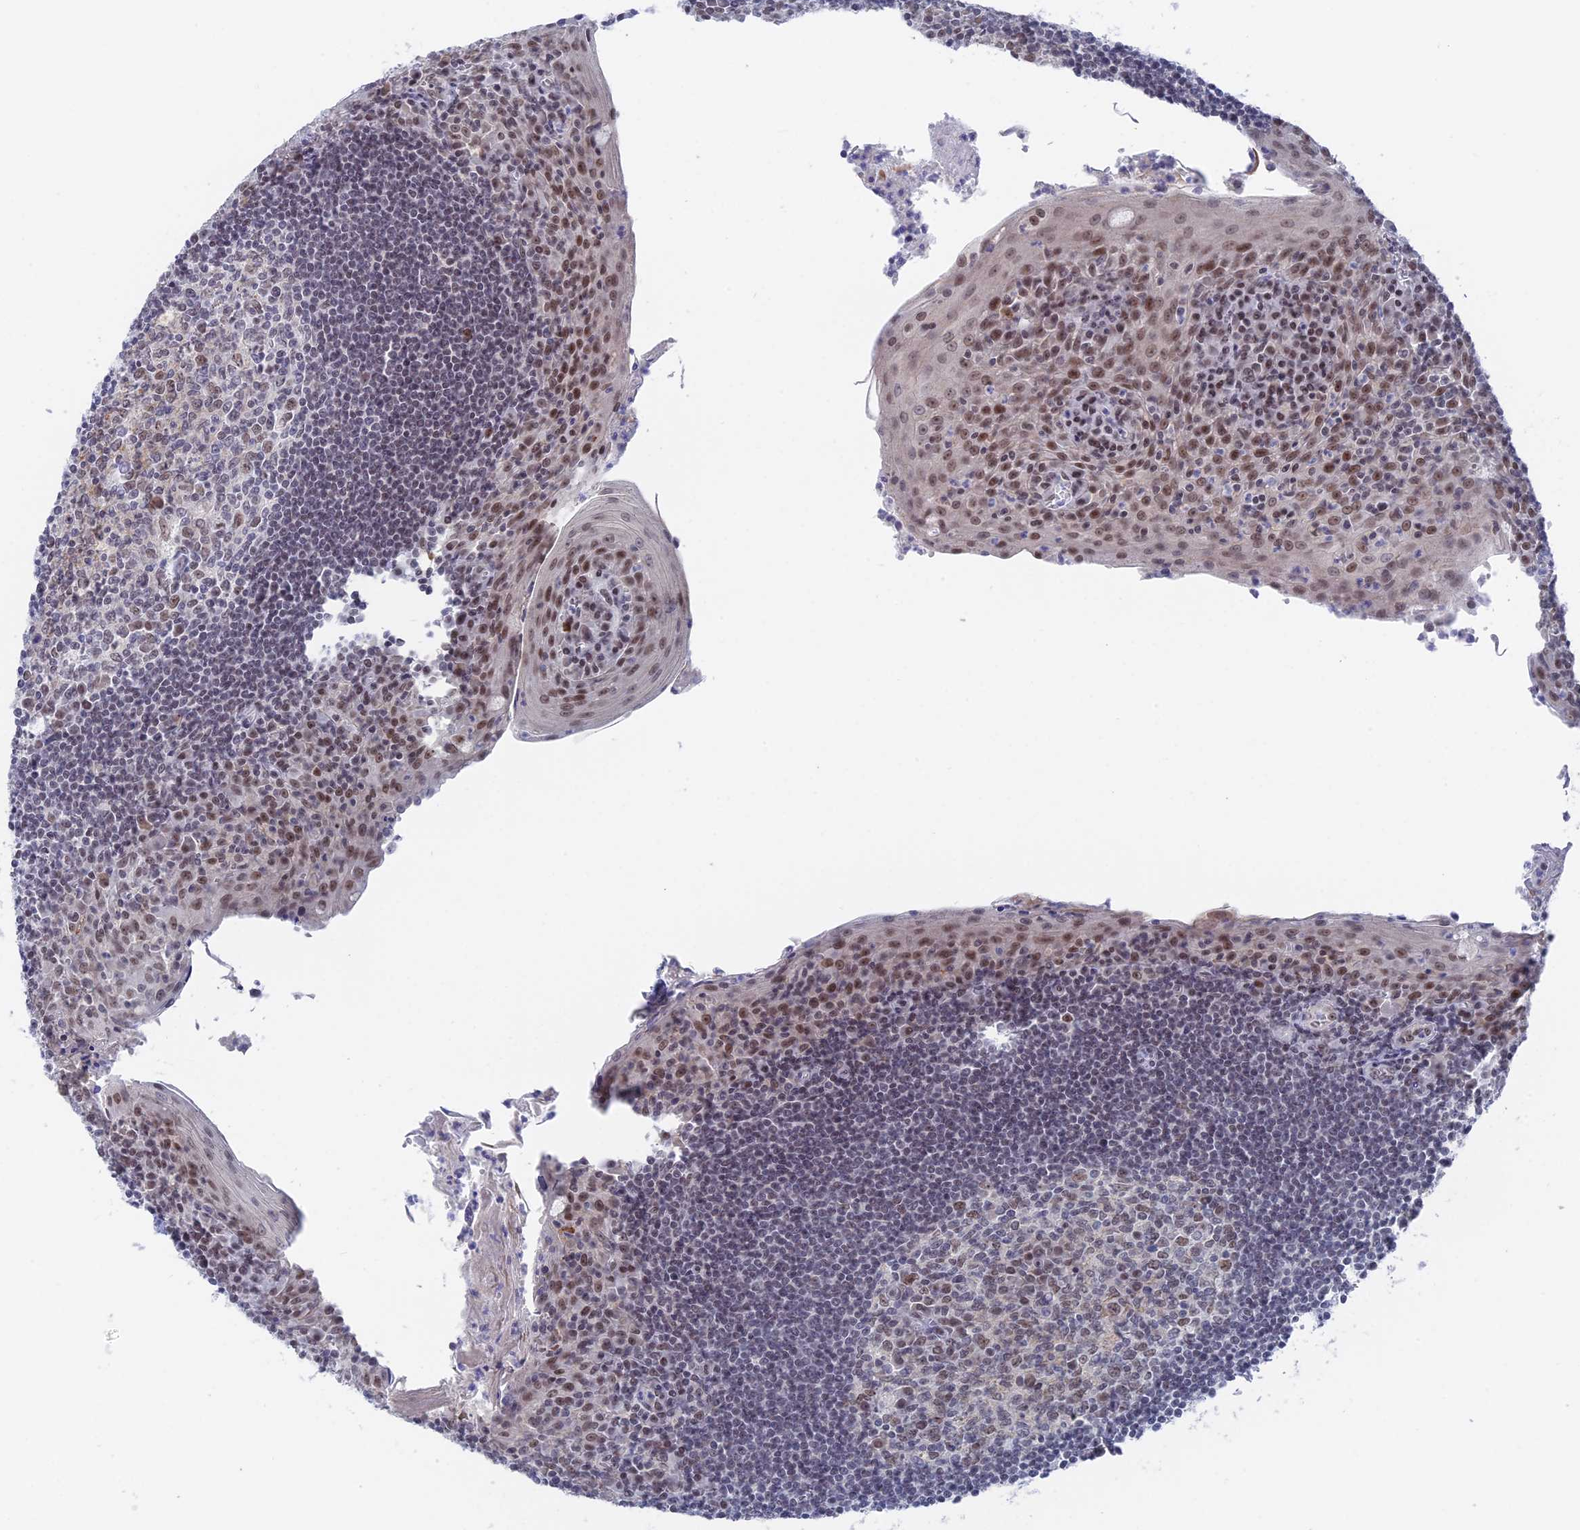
{"staining": {"intensity": "moderate", "quantity": "25%-75%", "location": "cytoplasmic/membranous,nuclear"}, "tissue": "tonsil", "cell_type": "Germinal center cells", "image_type": "normal", "snomed": [{"axis": "morphology", "description": "Normal tissue, NOS"}, {"axis": "topography", "description": "Tonsil"}], "caption": "High-power microscopy captured an immunohistochemistry micrograph of normal tonsil, revealing moderate cytoplasmic/membranous,nuclear staining in approximately 25%-75% of germinal center cells.", "gene": "BRD2", "patient": {"sex": "male", "age": 27}}